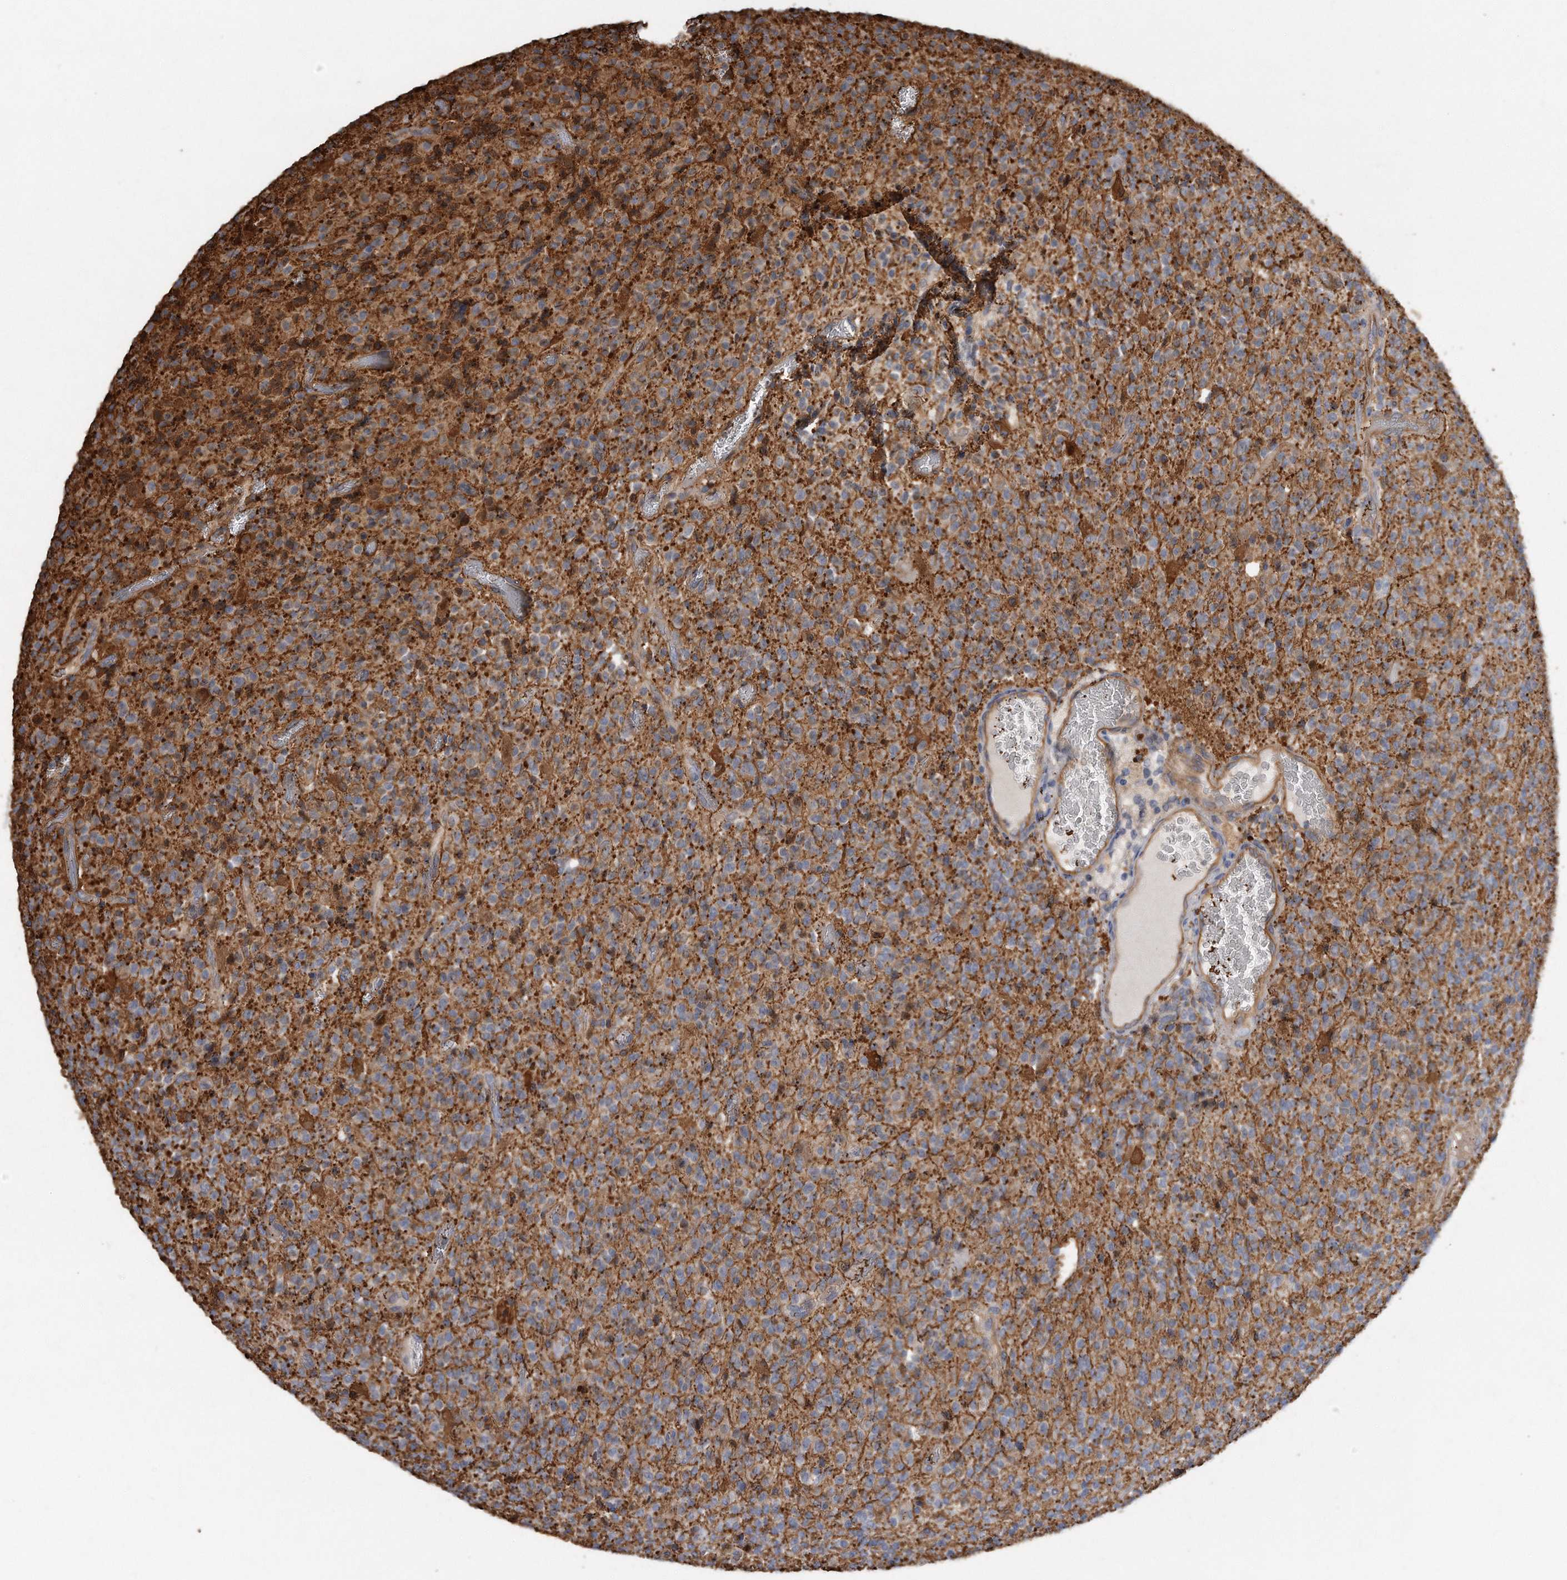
{"staining": {"intensity": "weak", "quantity": "<25%", "location": "cytoplasmic/membranous"}, "tissue": "glioma", "cell_type": "Tumor cells", "image_type": "cancer", "snomed": [{"axis": "morphology", "description": "Glioma, malignant, High grade"}, {"axis": "topography", "description": "Brain"}], "caption": "Image shows no protein positivity in tumor cells of glioma tissue.", "gene": "GPC1", "patient": {"sex": "male", "age": 34}}